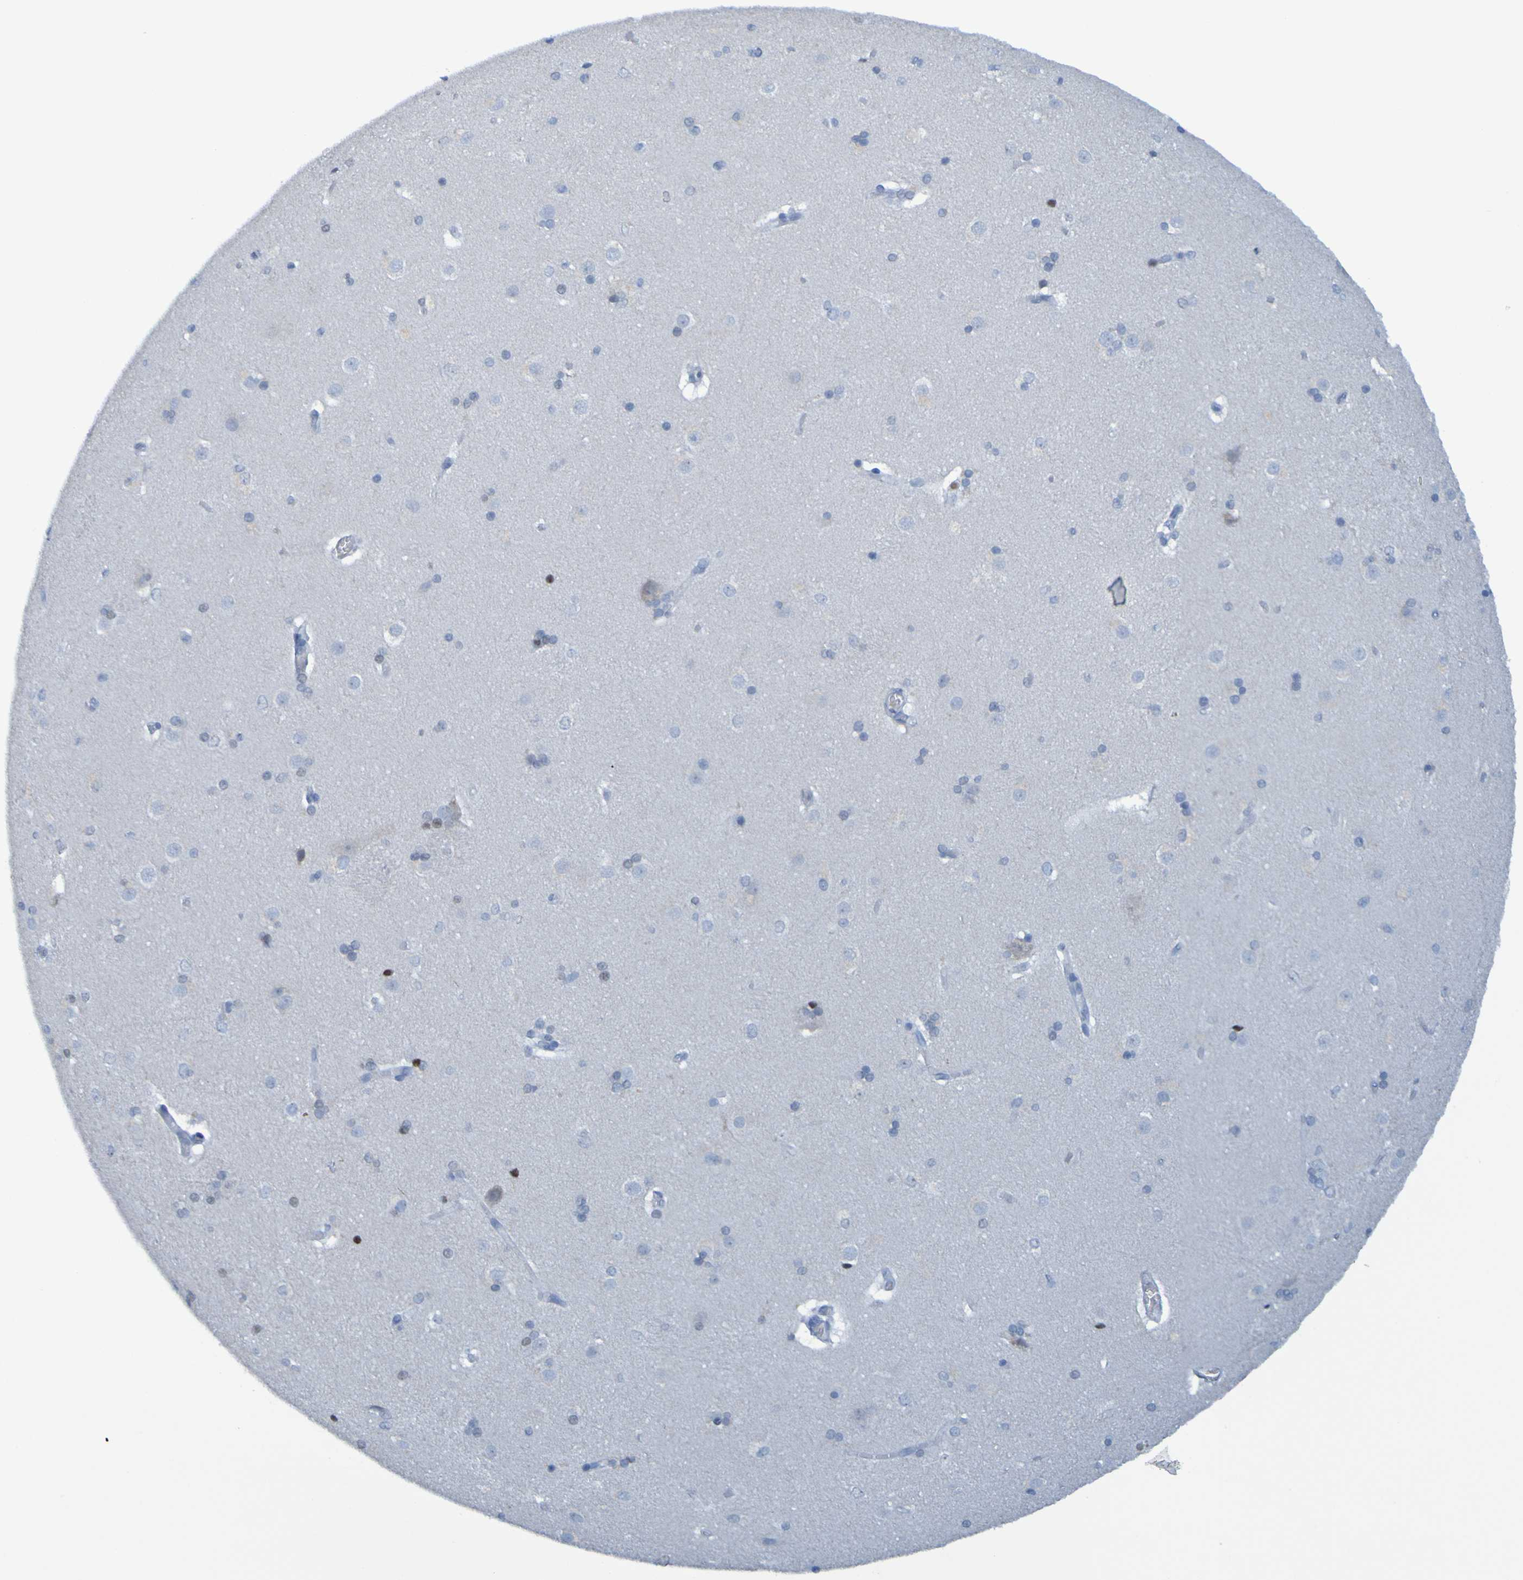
{"staining": {"intensity": "negative", "quantity": "none", "location": "none"}, "tissue": "caudate", "cell_type": "Glial cells", "image_type": "normal", "snomed": [{"axis": "morphology", "description": "Normal tissue, NOS"}, {"axis": "topography", "description": "Lateral ventricle wall"}], "caption": "A histopathology image of caudate stained for a protein demonstrates no brown staining in glial cells. The staining was performed using DAB to visualize the protein expression in brown, while the nuclei were stained in blue with hematoxylin (Magnification: 20x).", "gene": "USP36", "patient": {"sex": "female", "age": 19}}